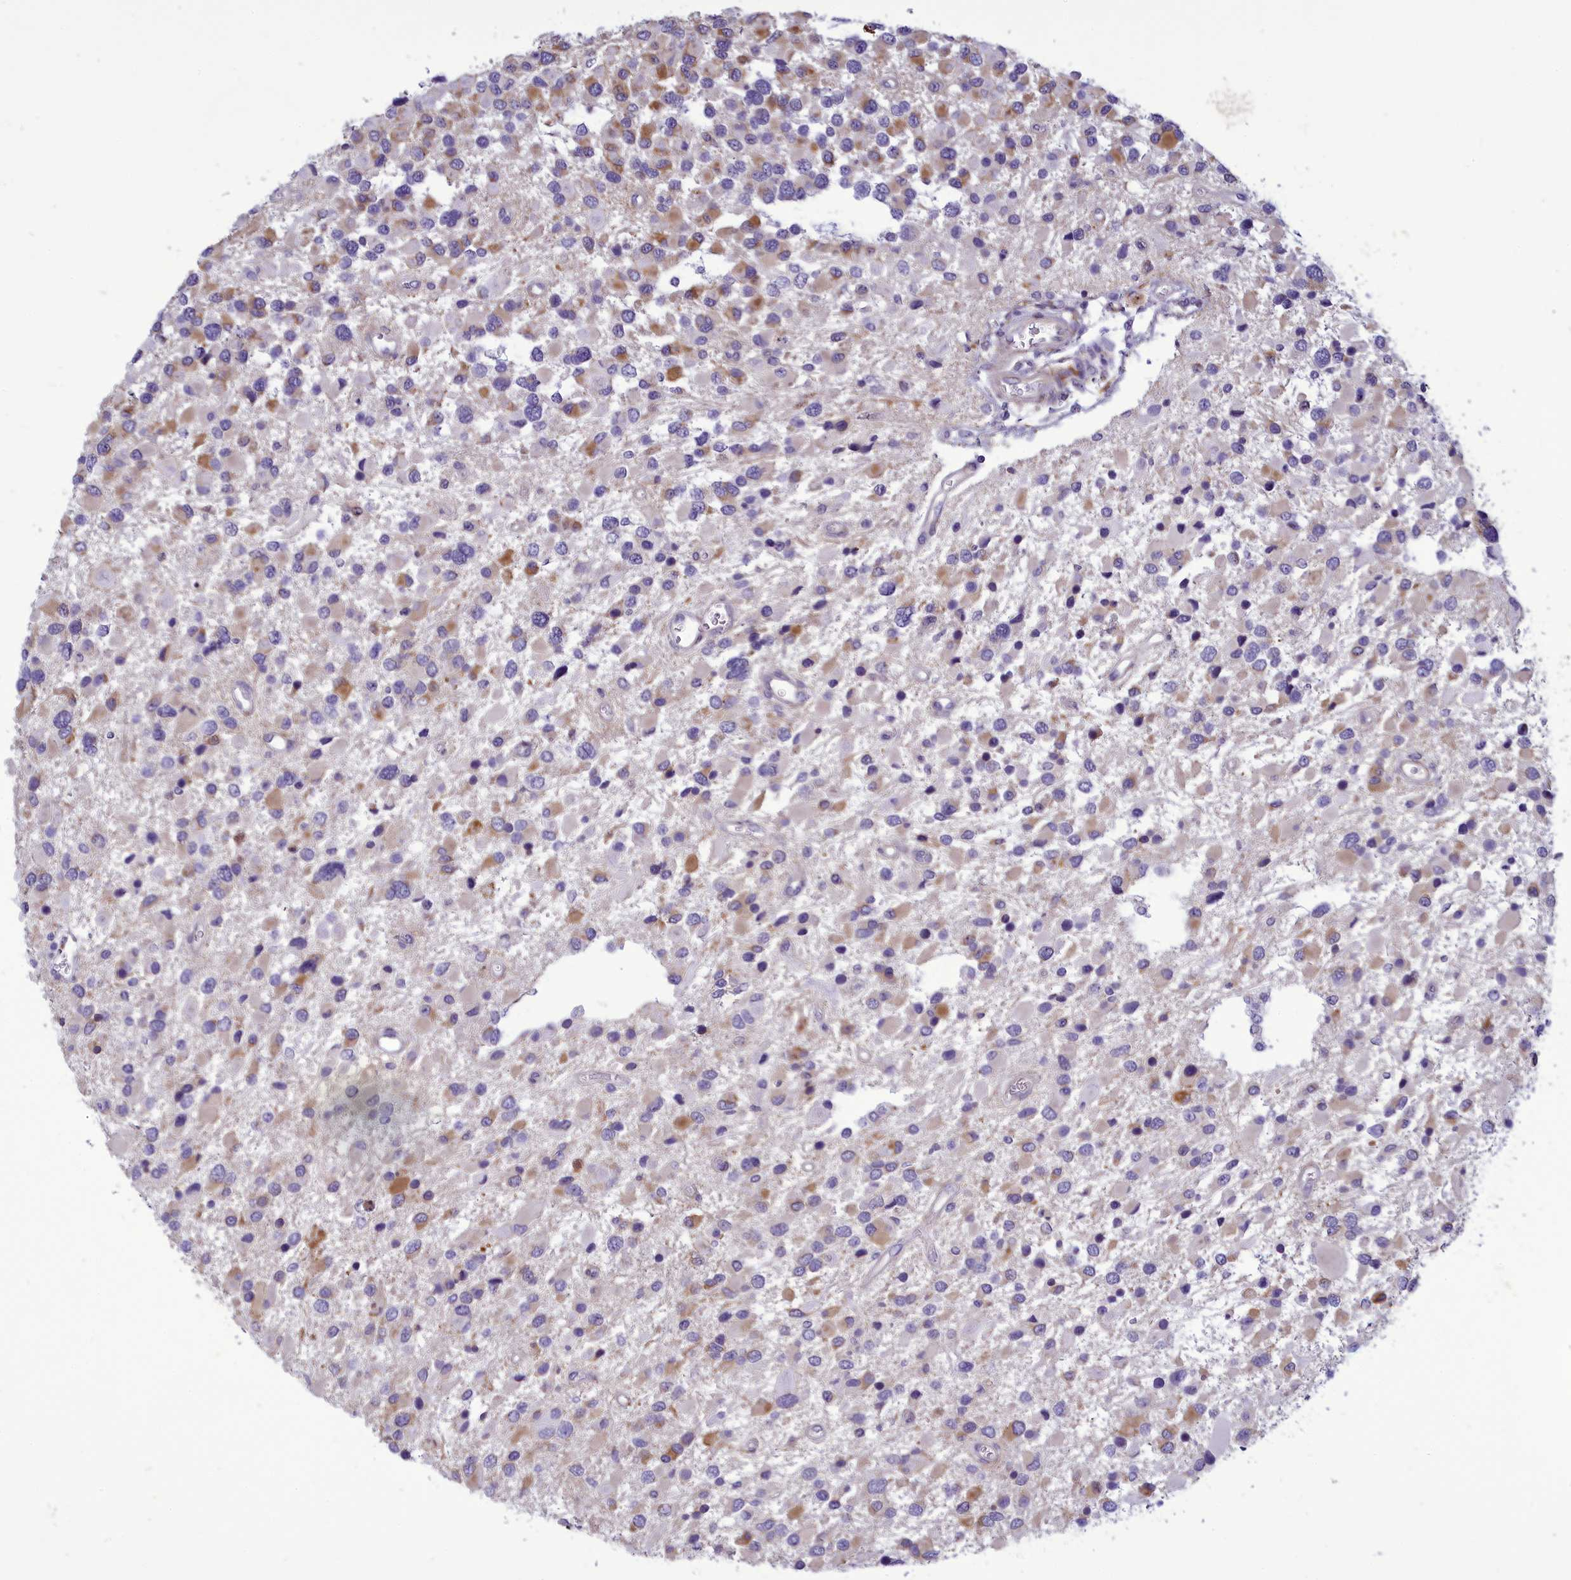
{"staining": {"intensity": "weak", "quantity": "<25%", "location": "cytoplasmic/membranous"}, "tissue": "glioma", "cell_type": "Tumor cells", "image_type": "cancer", "snomed": [{"axis": "morphology", "description": "Glioma, malignant, High grade"}, {"axis": "topography", "description": "Brain"}], "caption": "Tumor cells are negative for brown protein staining in malignant high-grade glioma.", "gene": "CENATAC", "patient": {"sex": "male", "age": 53}}